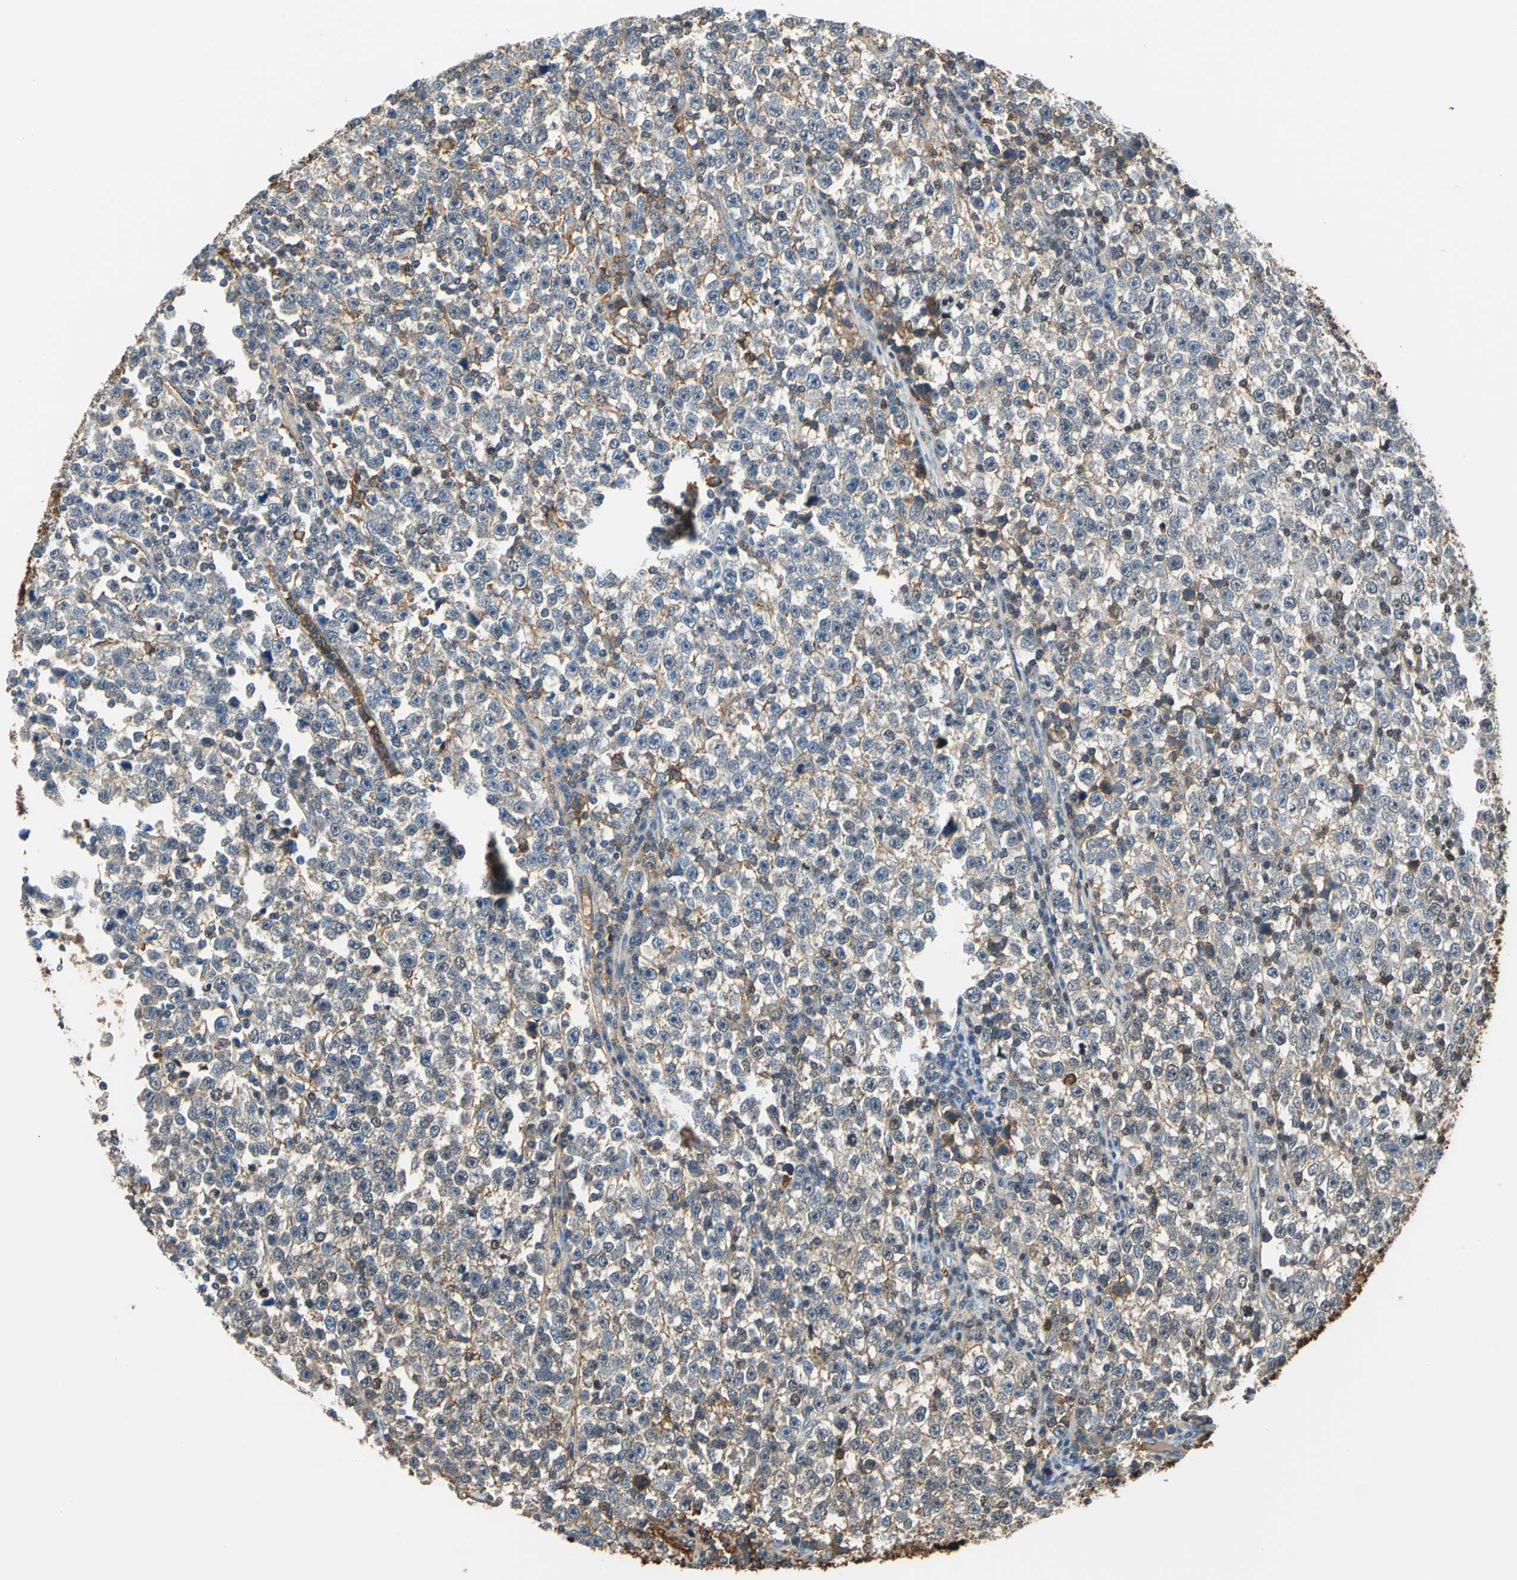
{"staining": {"intensity": "moderate", "quantity": "<25%", "location": "cytoplasmic/membranous"}, "tissue": "testis cancer", "cell_type": "Tumor cells", "image_type": "cancer", "snomed": [{"axis": "morphology", "description": "Seminoma, NOS"}, {"axis": "topography", "description": "Testis"}], "caption": "Protein staining of seminoma (testis) tissue displays moderate cytoplasmic/membranous staining in about <25% of tumor cells. (DAB (3,3'-diaminobenzidine) IHC, brown staining for protein, blue staining for nuclei).", "gene": "ALB", "patient": {"sex": "male", "age": 43}}